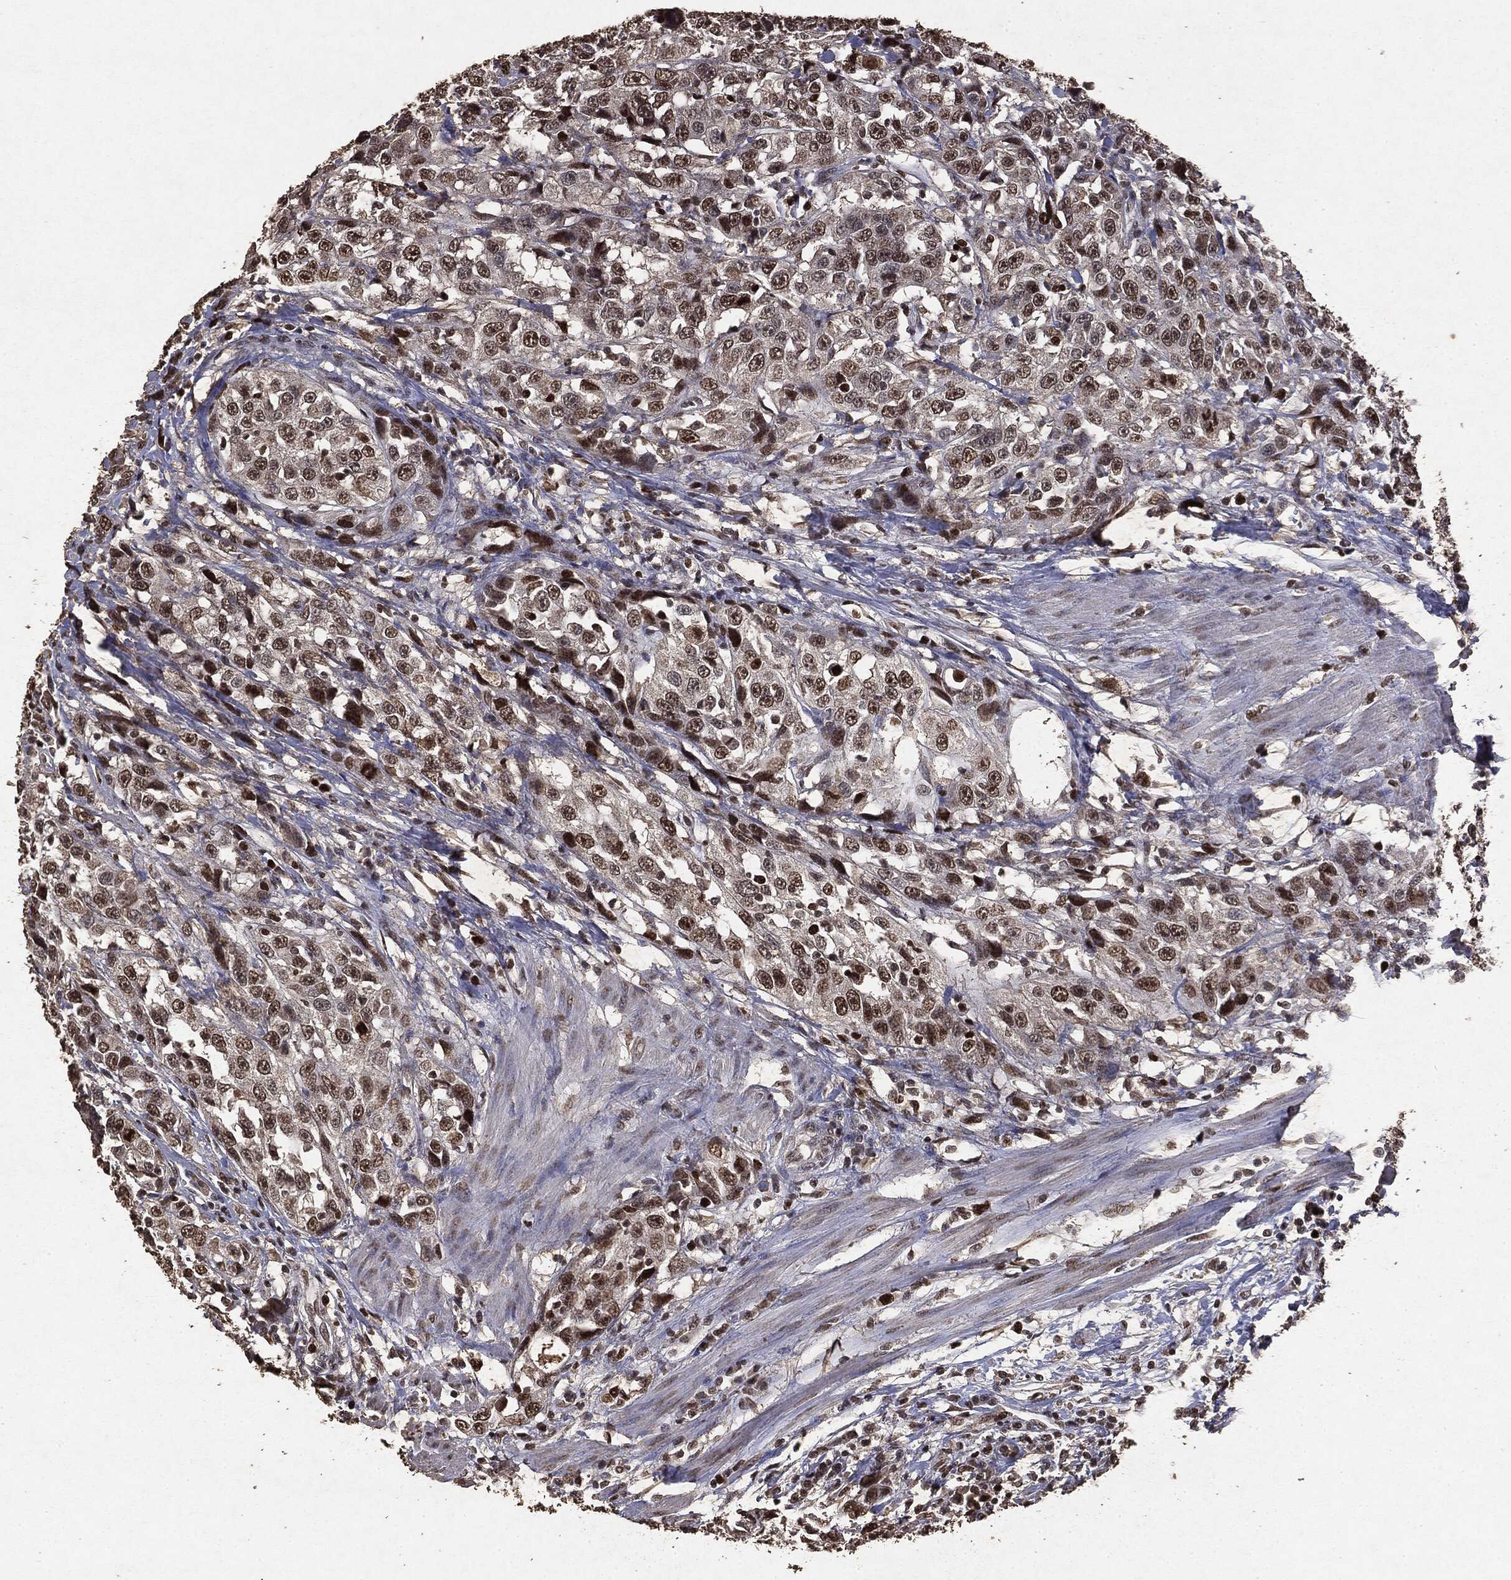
{"staining": {"intensity": "moderate", "quantity": ">75%", "location": "nuclear"}, "tissue": "urothelial cancer", "cell_type": "Tumor cells", "image_type": "cancer", "snomed": [{"axis": "morphology", "description": "Urothelial carcinoma, NOS"}, {"axis": "morphology", "description": "Urothelial carcinoma, High grade"}, {"axis": "topography", "description": "Urinary bladder"}], "caption": "Approximately >75% of tumor cells in high-grade urothelial carcinoma display moderate nuclear protein positivity as visualized by brown immunohistochemical staining.", "gene": "RAD18", "patient": {"sex": "female", "age": 73}}